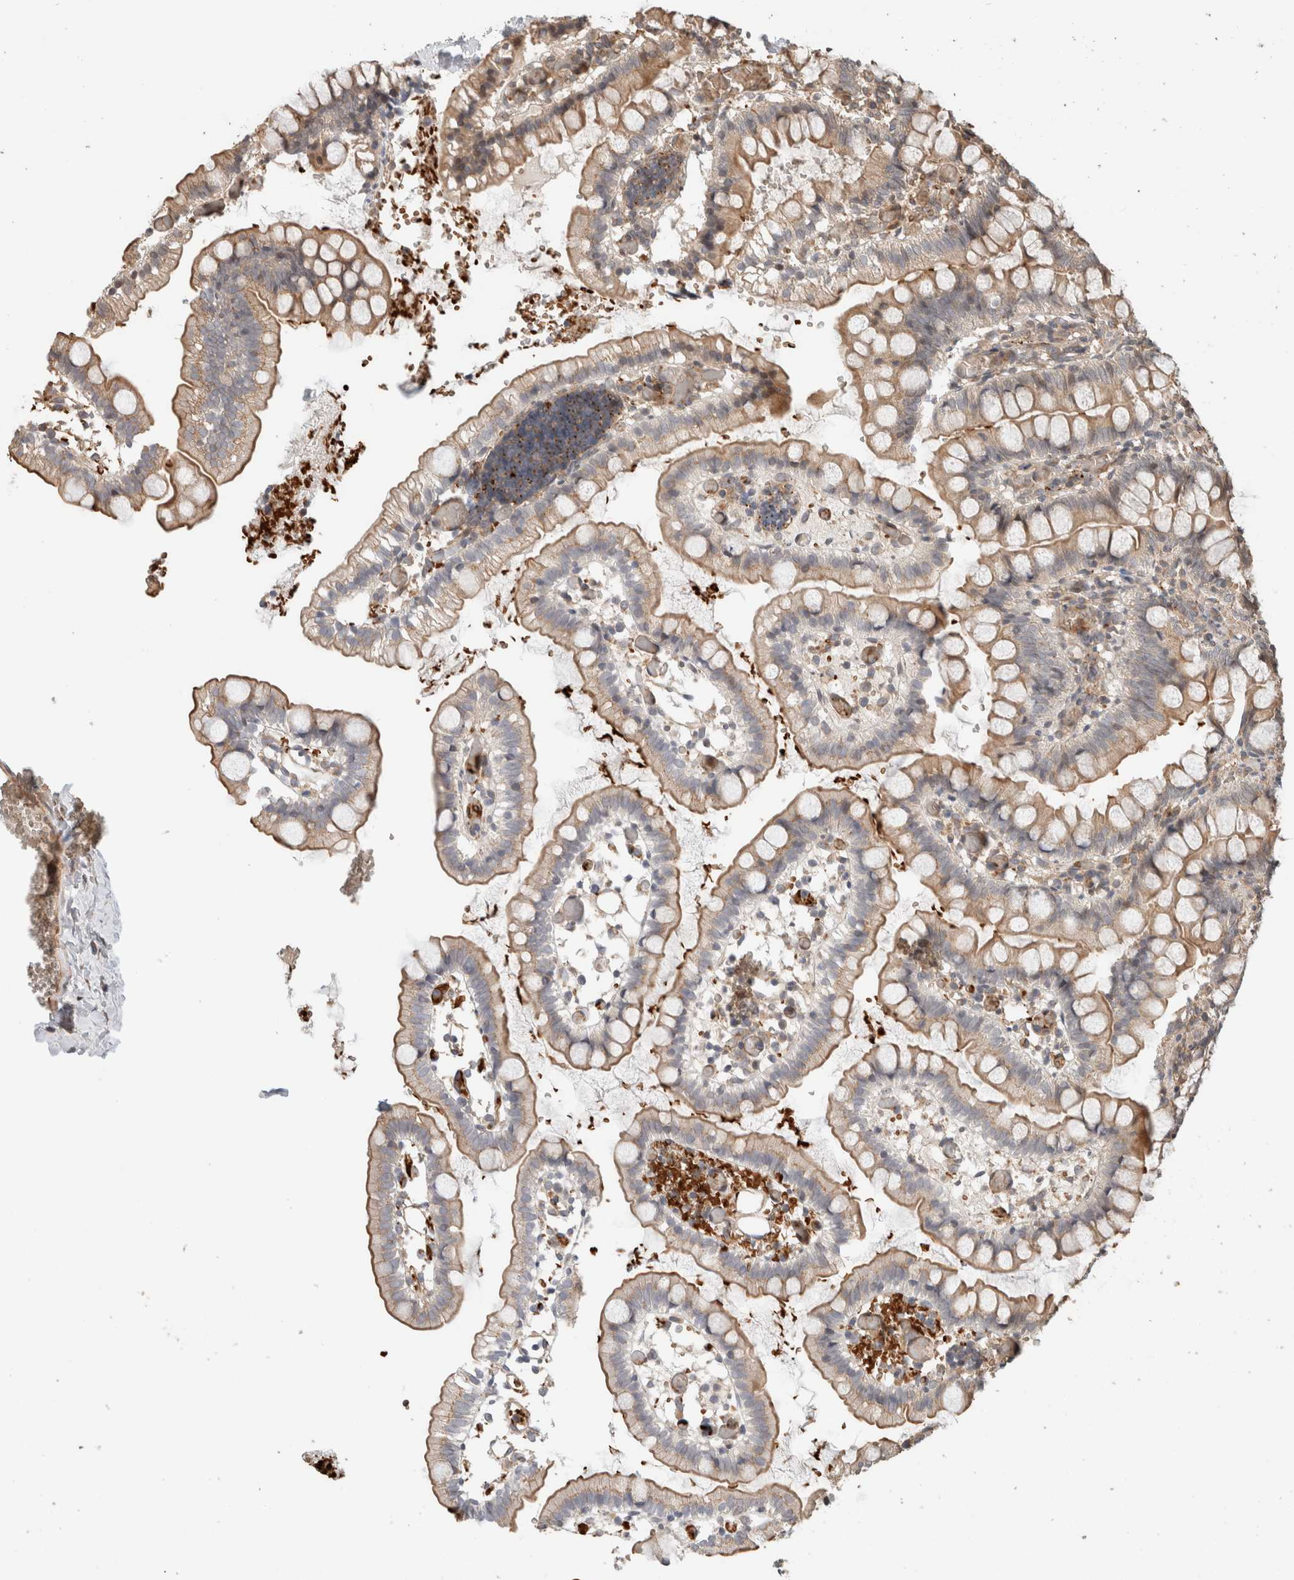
{"staining": {"intensity": "moderate", "quantity": ">75%", "location": "cytoplasmic/membranous"}, "tissue": "small intestine", "cell_type": "Glandular cells", "image_type": "normal", "snomed": [{"axis": "morphology", "description": "Normal tissue, NOS"}, {"axis": "morphology", "description": "Developmental malformation"}, {"axis": "topography", "description": "Small intestine"}], "caption": "Immunohistochemistry (IHC) staining of benign small intestine, which exhibits medium levels of moderate cytoplasmic/membranous staining in approximately >75% of glandular cells indicating moderate cytoplasmic/membranous protein positivity. The staining was performed using DAB (3,3'-diaminobenzidine) (brown) for protein detection and nuclei were counterstained in hematoxylin (blue).", "gene": "OTUD6B", "patient": {"sex": "male"}}